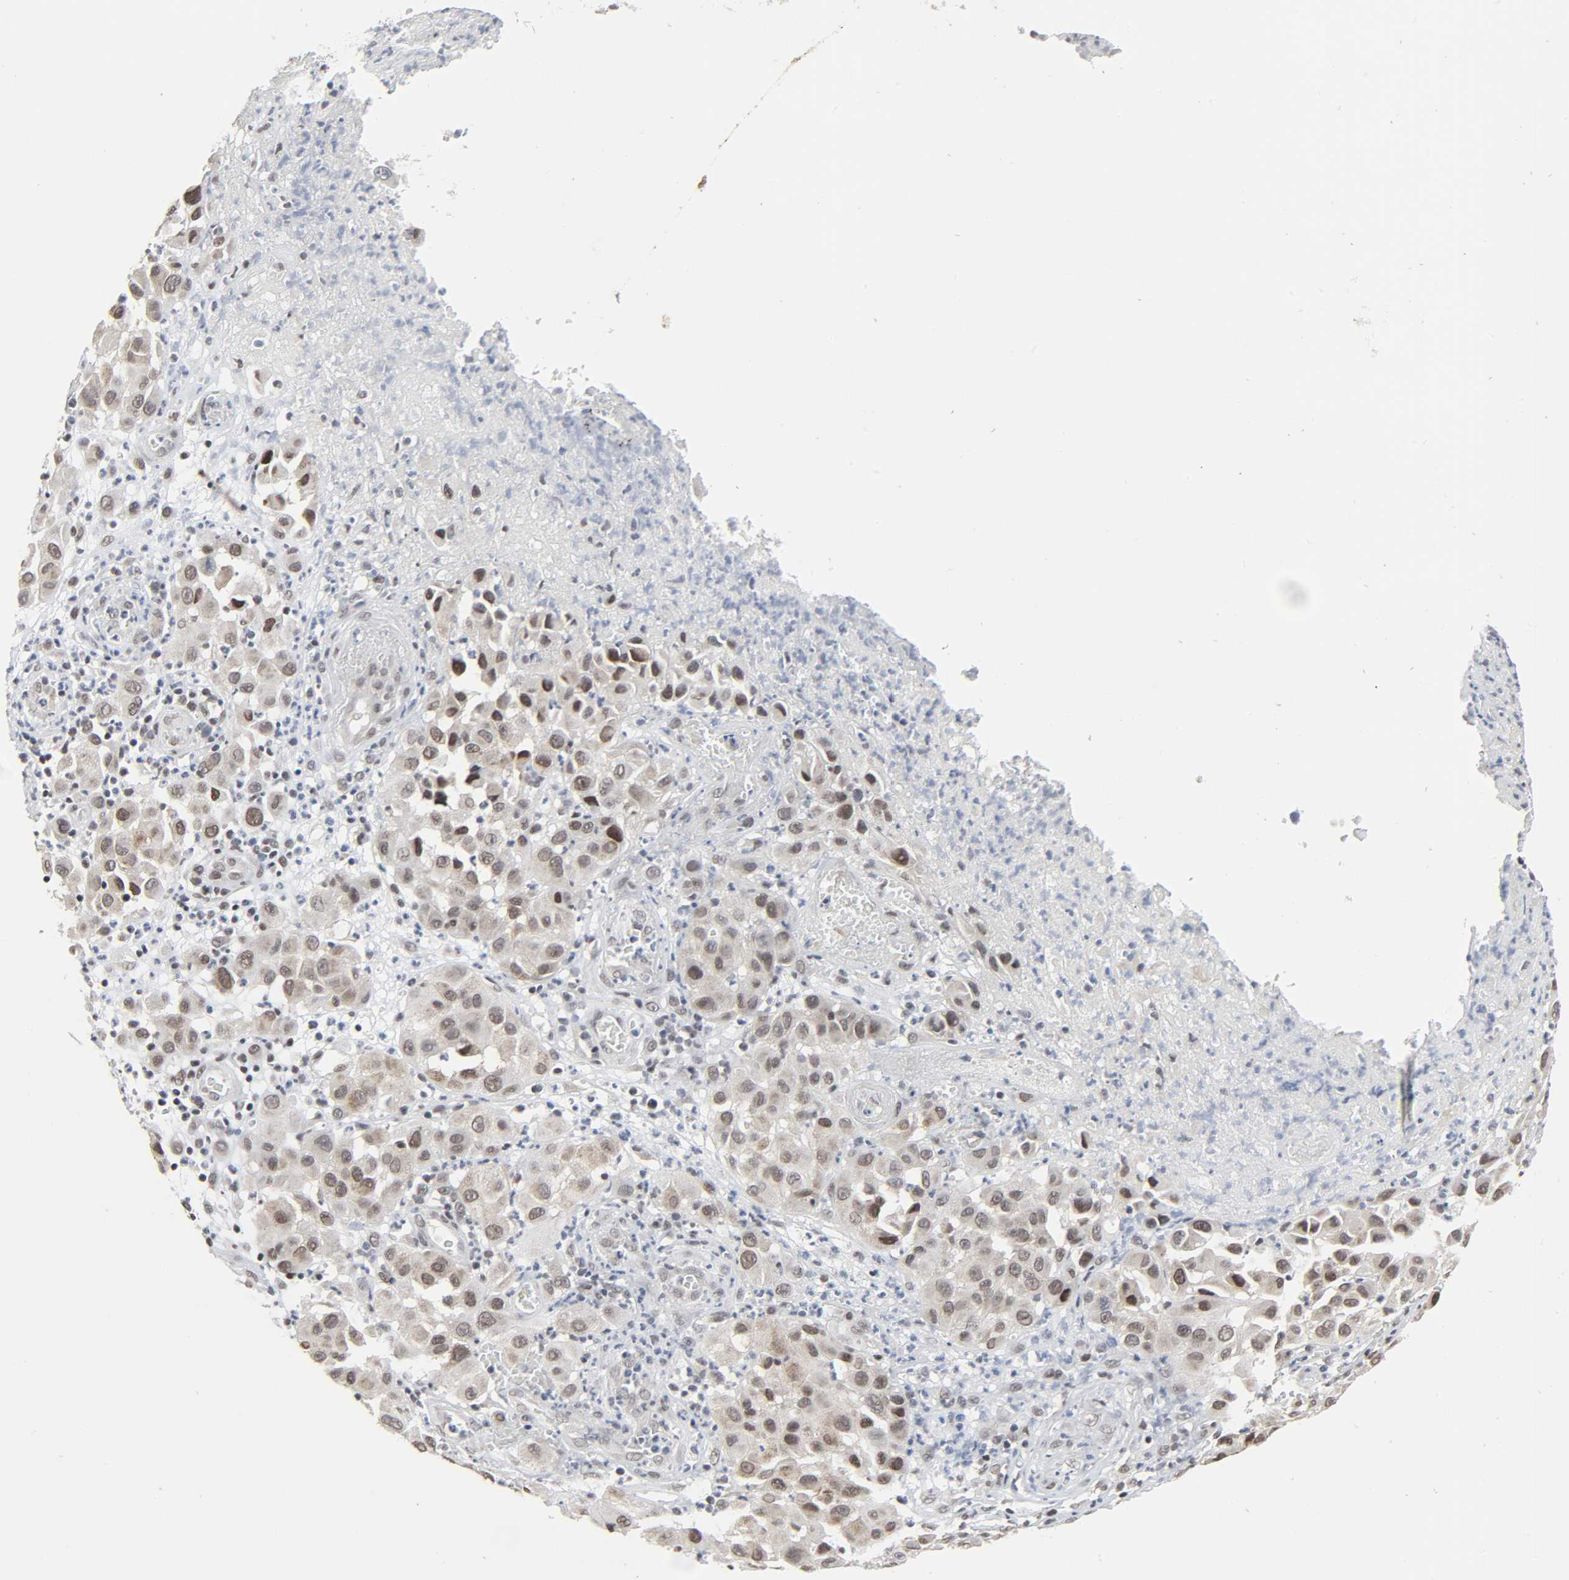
{"staining": {"intensity": "moderate", "quantity": "25%-75%", "location": "nuclear"}, "tissue": "melanoma", "cell_type": "Tumor cells", "image_type": "cancer", "snomed": [{"axis": "morphology", "description": "Malignant melanoma, NOS"}, {"axis": "topography", "description": "Skin"}], "caption": "A brown stain labels moderate nuclear staining of a protein in human malignant melanoma tumor cells. The protein is stained brown, and the nuclei are stained in blue (DAB (3,3'-diaminobenzidine) IHC with brightfield microscopy, high magnification).", "gene": "MUC1", "patient": {"sex": "female", "age": 21}}